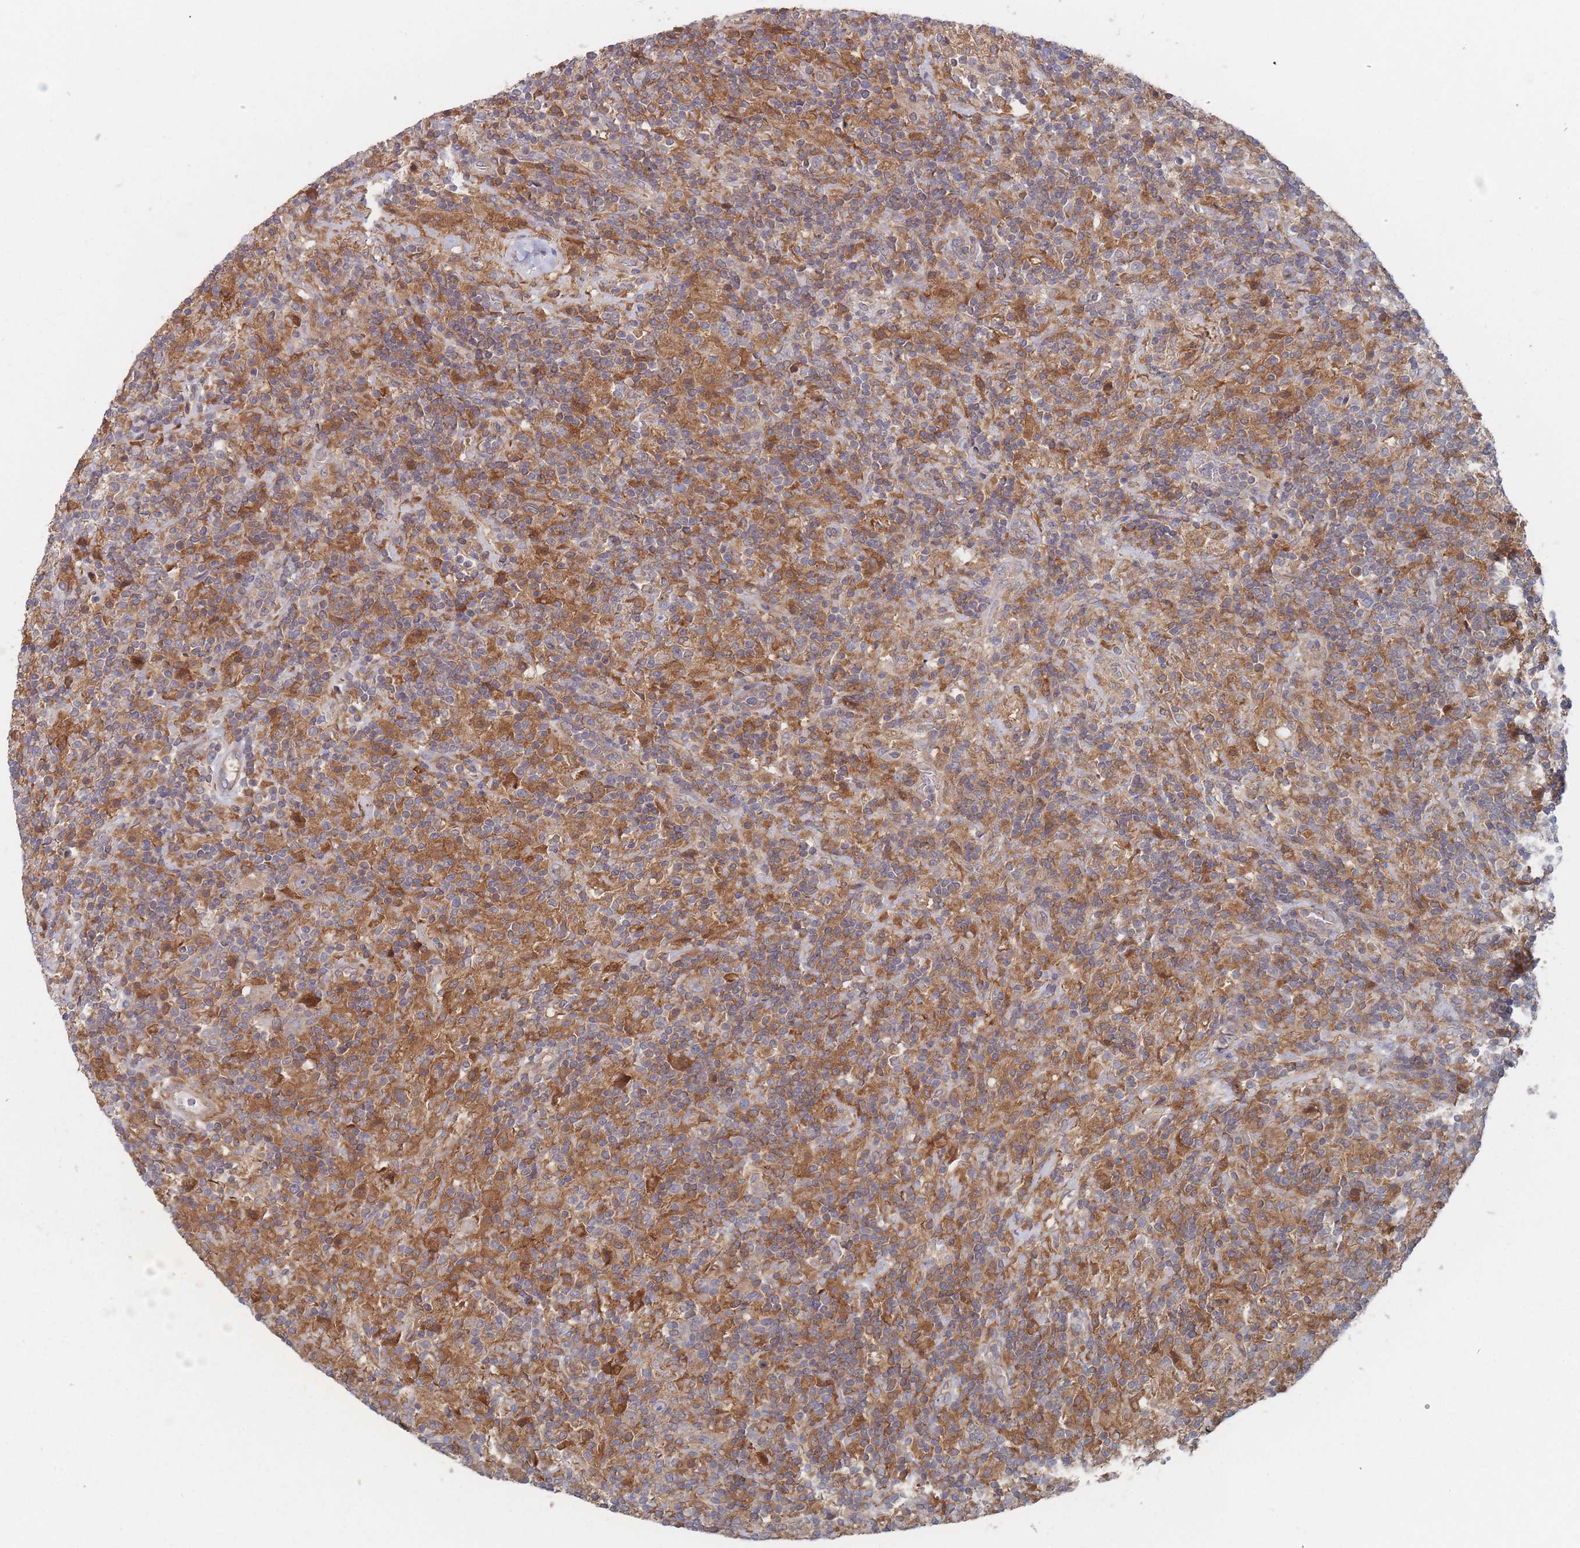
{"staining": {"intensity": "moderate", "quantity": "25%-75%", "location": "cytoplasmic/membranous"}, "tissue": "lymphoma", "cell_type": "Tumor cells", "image_type": "cancer", "snomed": [{"axis": "morphology", "description": "Hodgkin's disease, NOS"}, {"axis": "topography", "description": "Lymph node"}], "caption": "Moderate cytoplasmic/membranous expression is appreciated in about 25%-75% of tumor cells in Hodgkin's disease.", "gene": "EFCC1", "patient": {"sex": "male", "age": 70}}